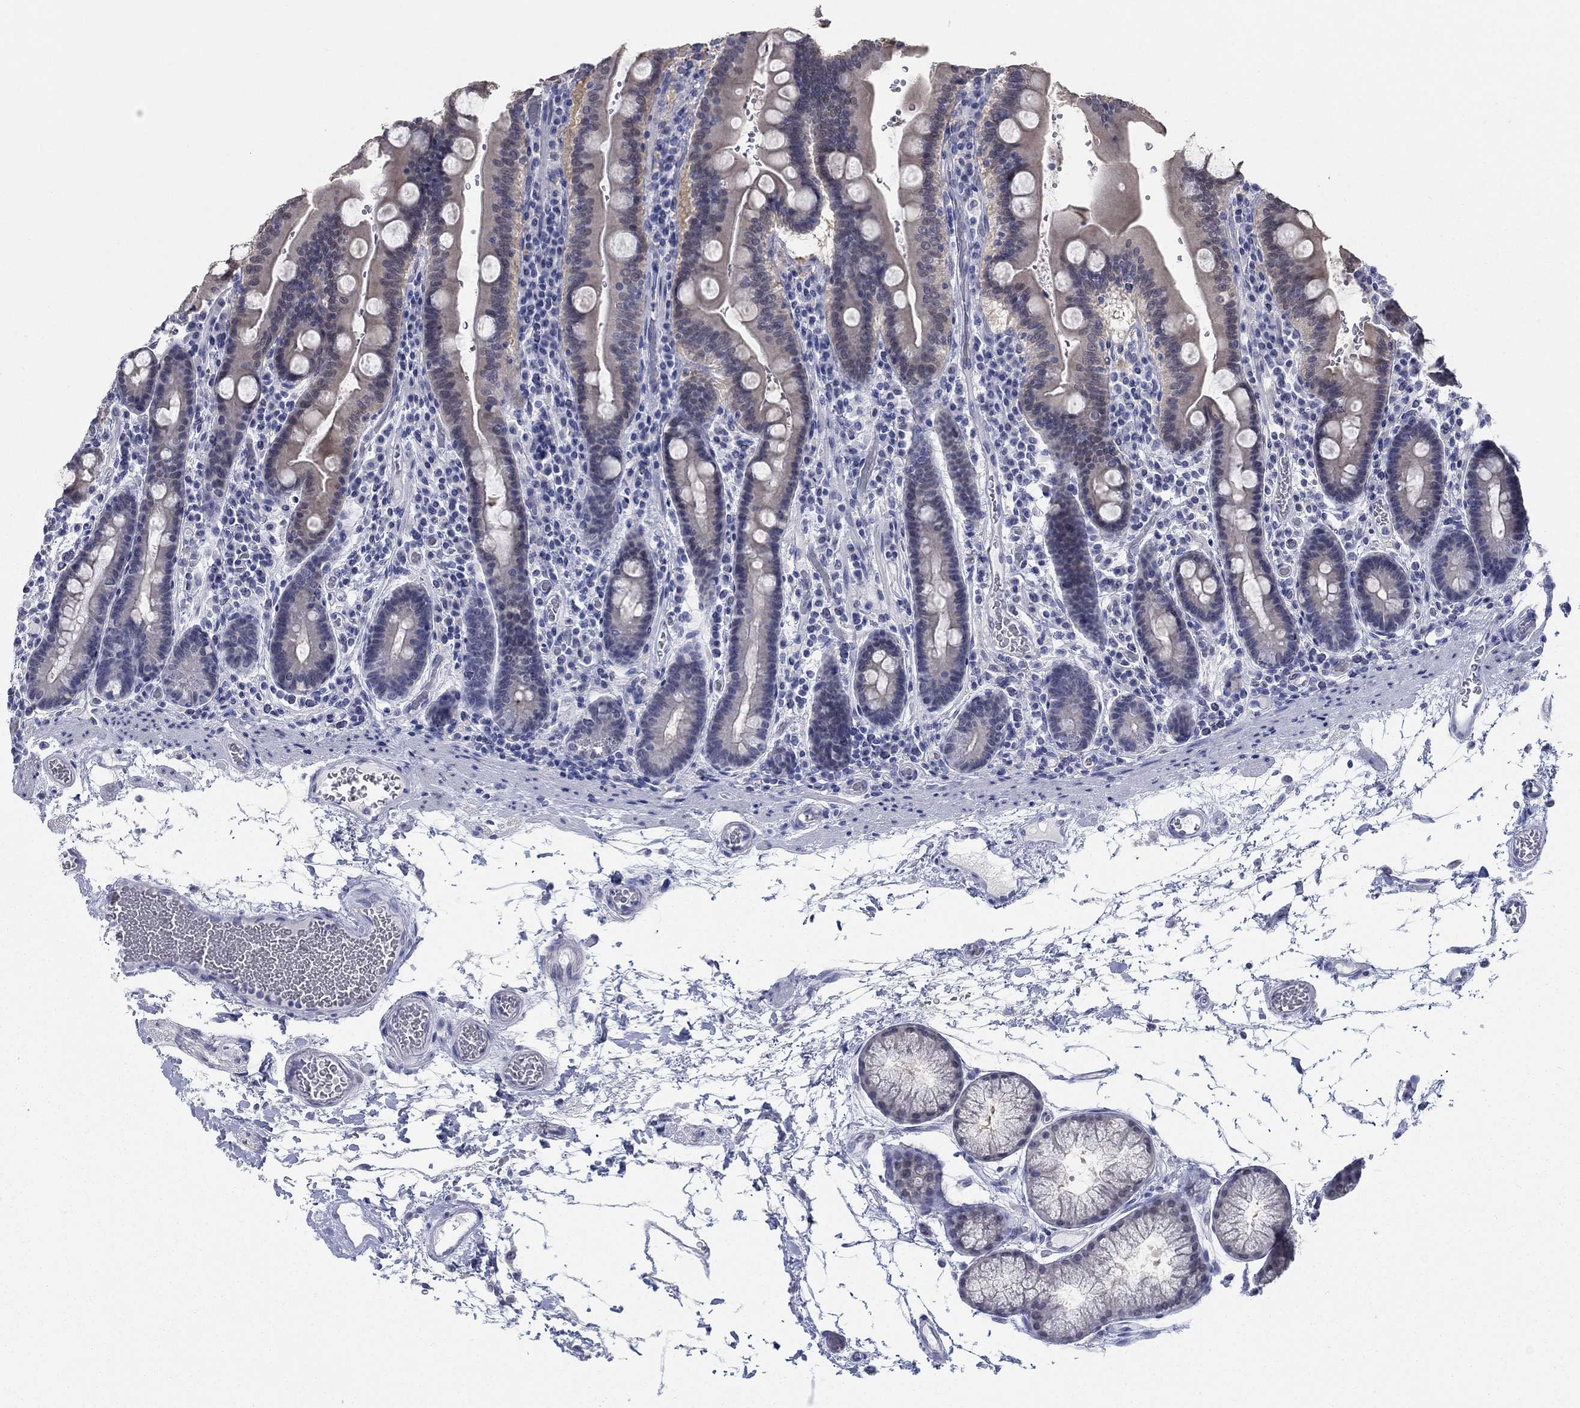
{"staining": {"intensity": "negative", "quantity": "none", "location": "none"}, "tissue": "duodenum", "cell_type": "Glandular cells", "image_type": "normal", "snomed": [{"axis": "morphology", "description": "Normal tissue, NOS"}, {"axis": "topography", "description": "Duodenum"}], "caption": "Micrograph shows no significant protein staining in glandular cells of unremarkable duodenum. The staining was performed using DAB (3,3'-diaminobenzidine) to visualize the protein expression in brown, while the nuclei were stained in blue with hematoxylin (Magnification: 20x).", "gene": "ATP6V1G2", "patient": {"sex": "female", "age": 62}}